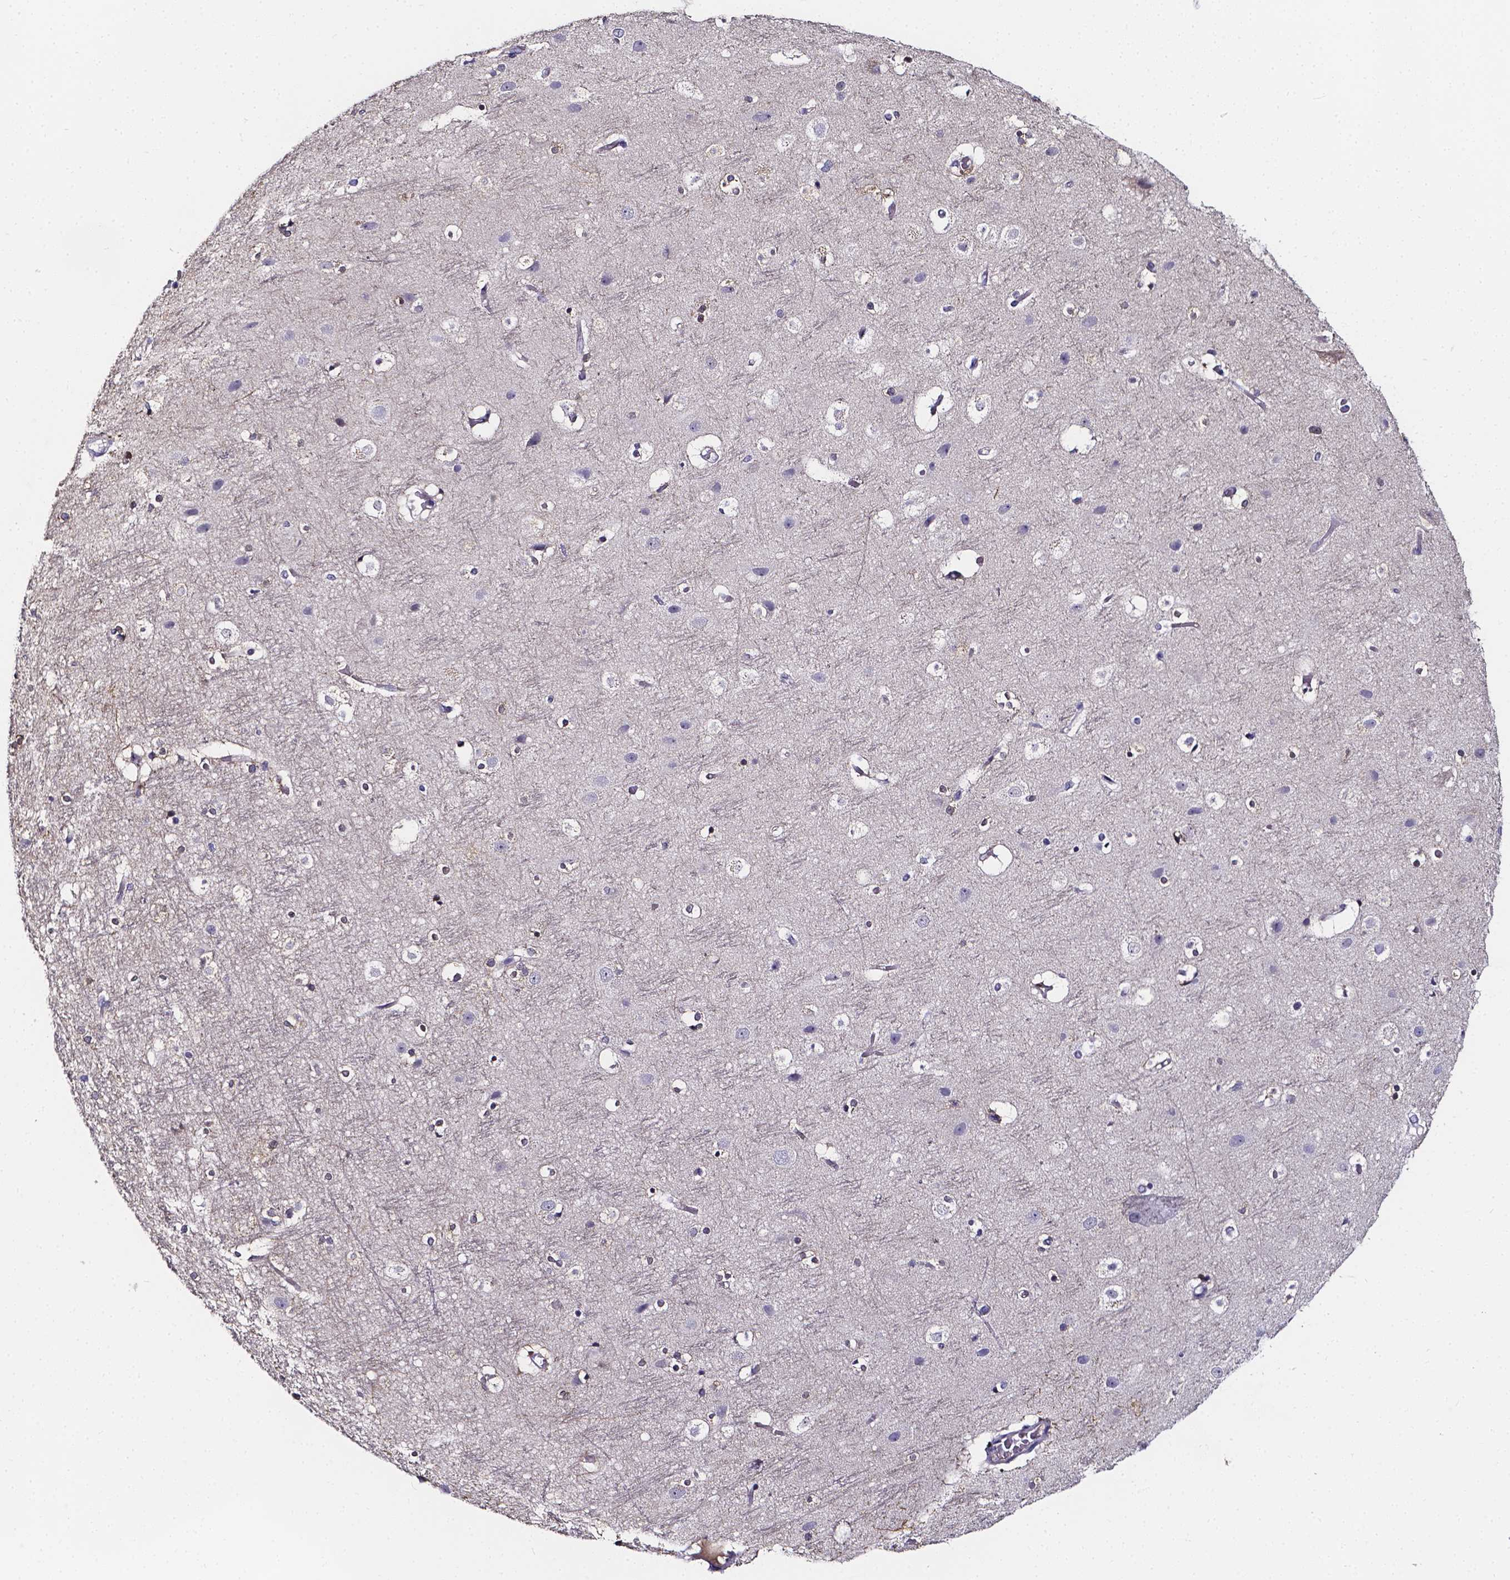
{"staining": {"intensity": "negative", "quantity": "none", "location": "none"}, "tissue": "cerebral cortex", "cell_type": "Endothelial cells", "image_type": "normal", "snomed": [{"axis": "morphology", "description": "Normal tissue, NOS"}, {"axis": "topography", "description": "Cerebral cortex"}], "caption": "Immunohistochemistry (IHC) of benign human cerebral cortex reveals no expression in endothelial cells.", "gene": "CACNG8", "patient": {"sex": "female", "age": 52}}